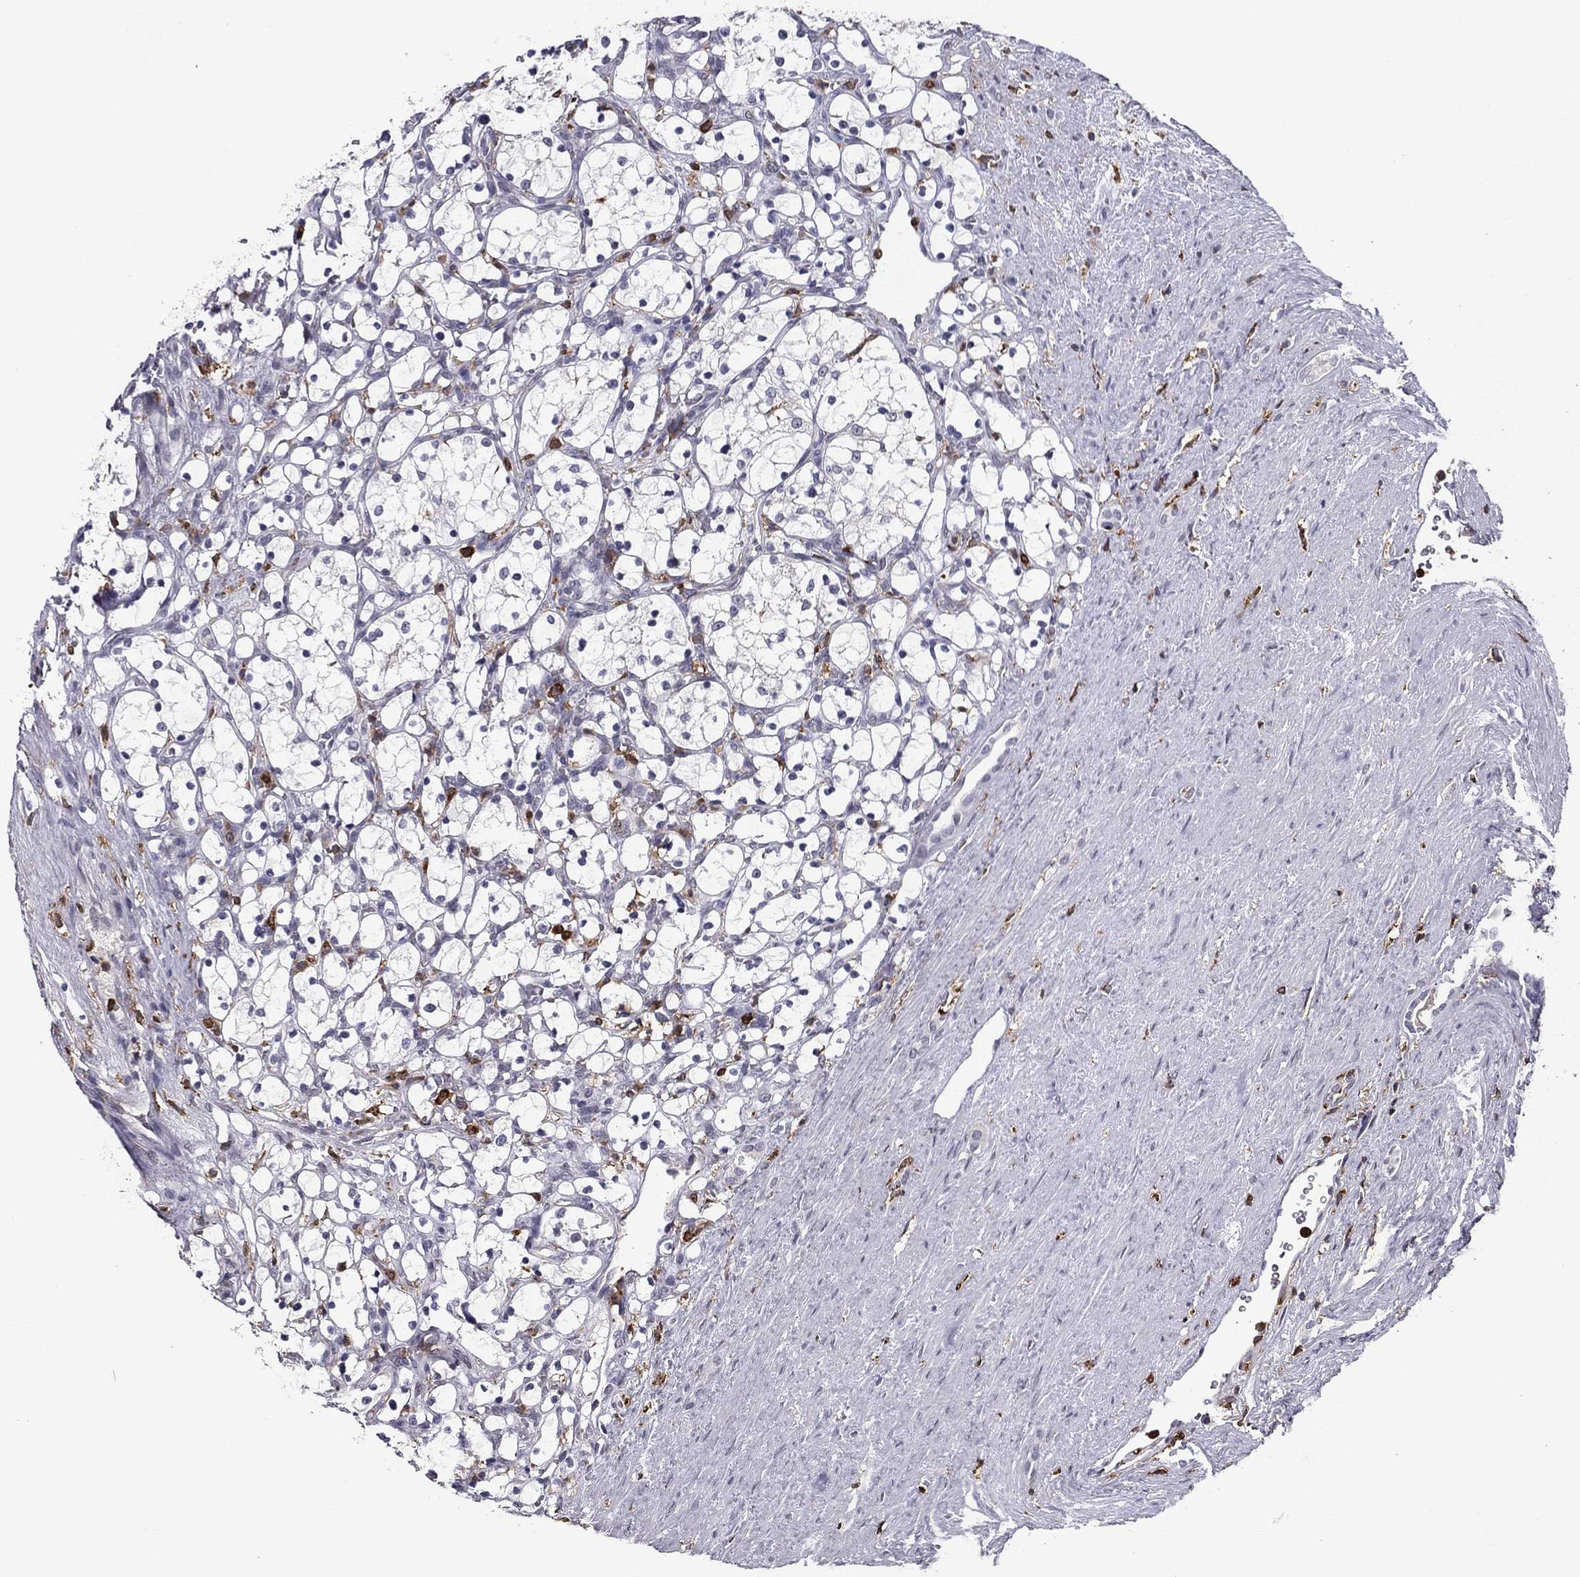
{"staining": {"intensity": "negative", "quantity": "none", "location": "none"}, "tissue": "renal cancer", "cell_type": "Tumor cells", "image_type": "cancer", "snomed": [{"axis": "morphology", "description": "Adenocarcinoma, NOS"}, {"axis": "topography", "description": "Kidney"}], "caption": "Immunohistochemistry (IHC) photomicrograph of neoplastic tissue: adenocarcinoma (renal) stained with DAB (3,3'-diaminobenzidine) displays no significant protein staining in tumor cells.", "gene": "PLCB2", "patient": {"sex": "female", "age": 69}}